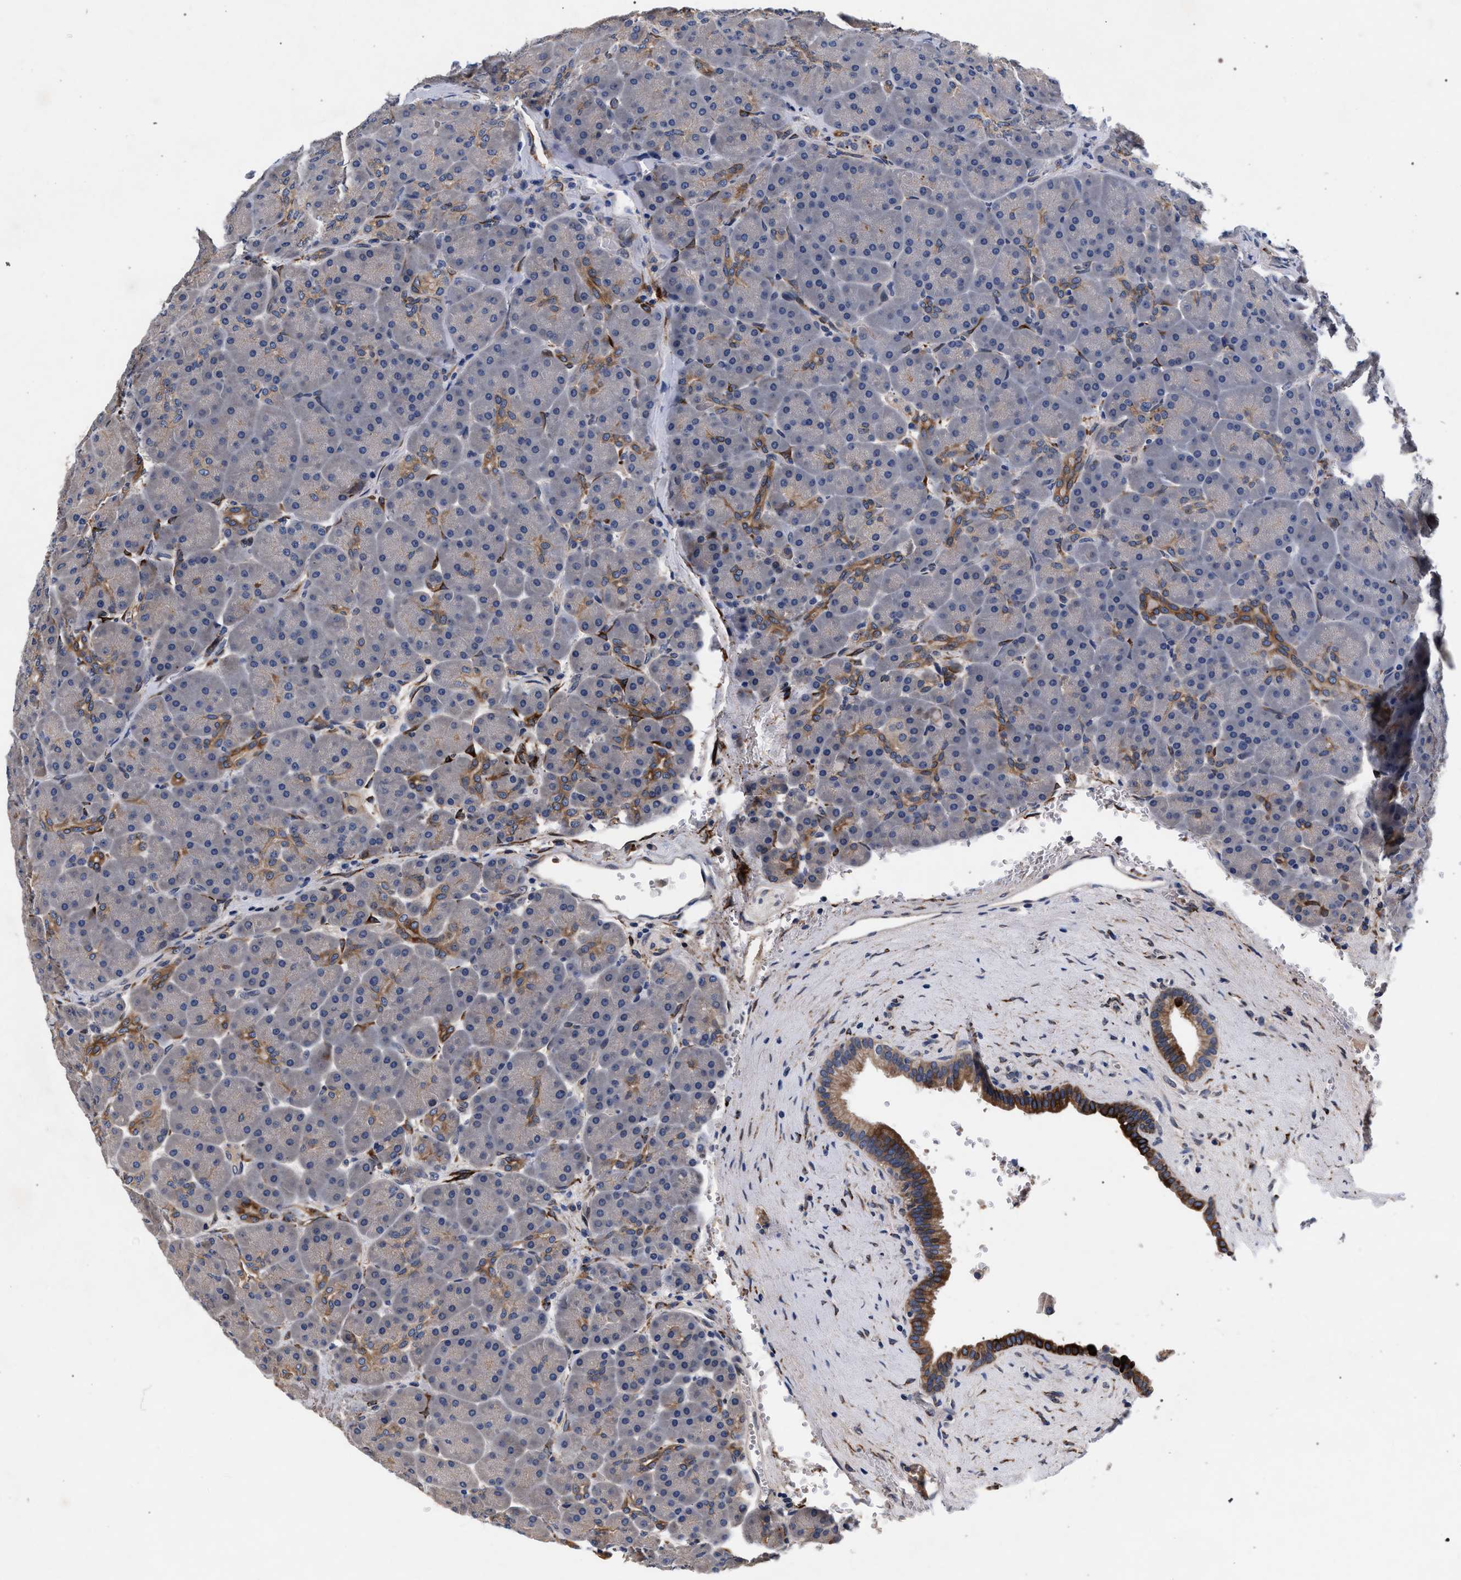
{"staining": {"intensity": "moderate", "quantity": "<25%", "location": "cytoplasmic/membranous"}, "tissue": "pancreas", "cell_type": "Exocrine glandular cells", "image_type": "normal", "snomed": [{"axis": "morphology", "description": "Normal tissue, NOS"}, {"axis": "topography", "description": "Pancreas"}], "caption": "About <25% of exocrine glandular cells in normal pancreas display moderate cytoplasmic/membranous protein staining as visualized by brown immunohistochemical staining.", "gene": "NEK7", "patient": {"sex": "male", "age": 66}}